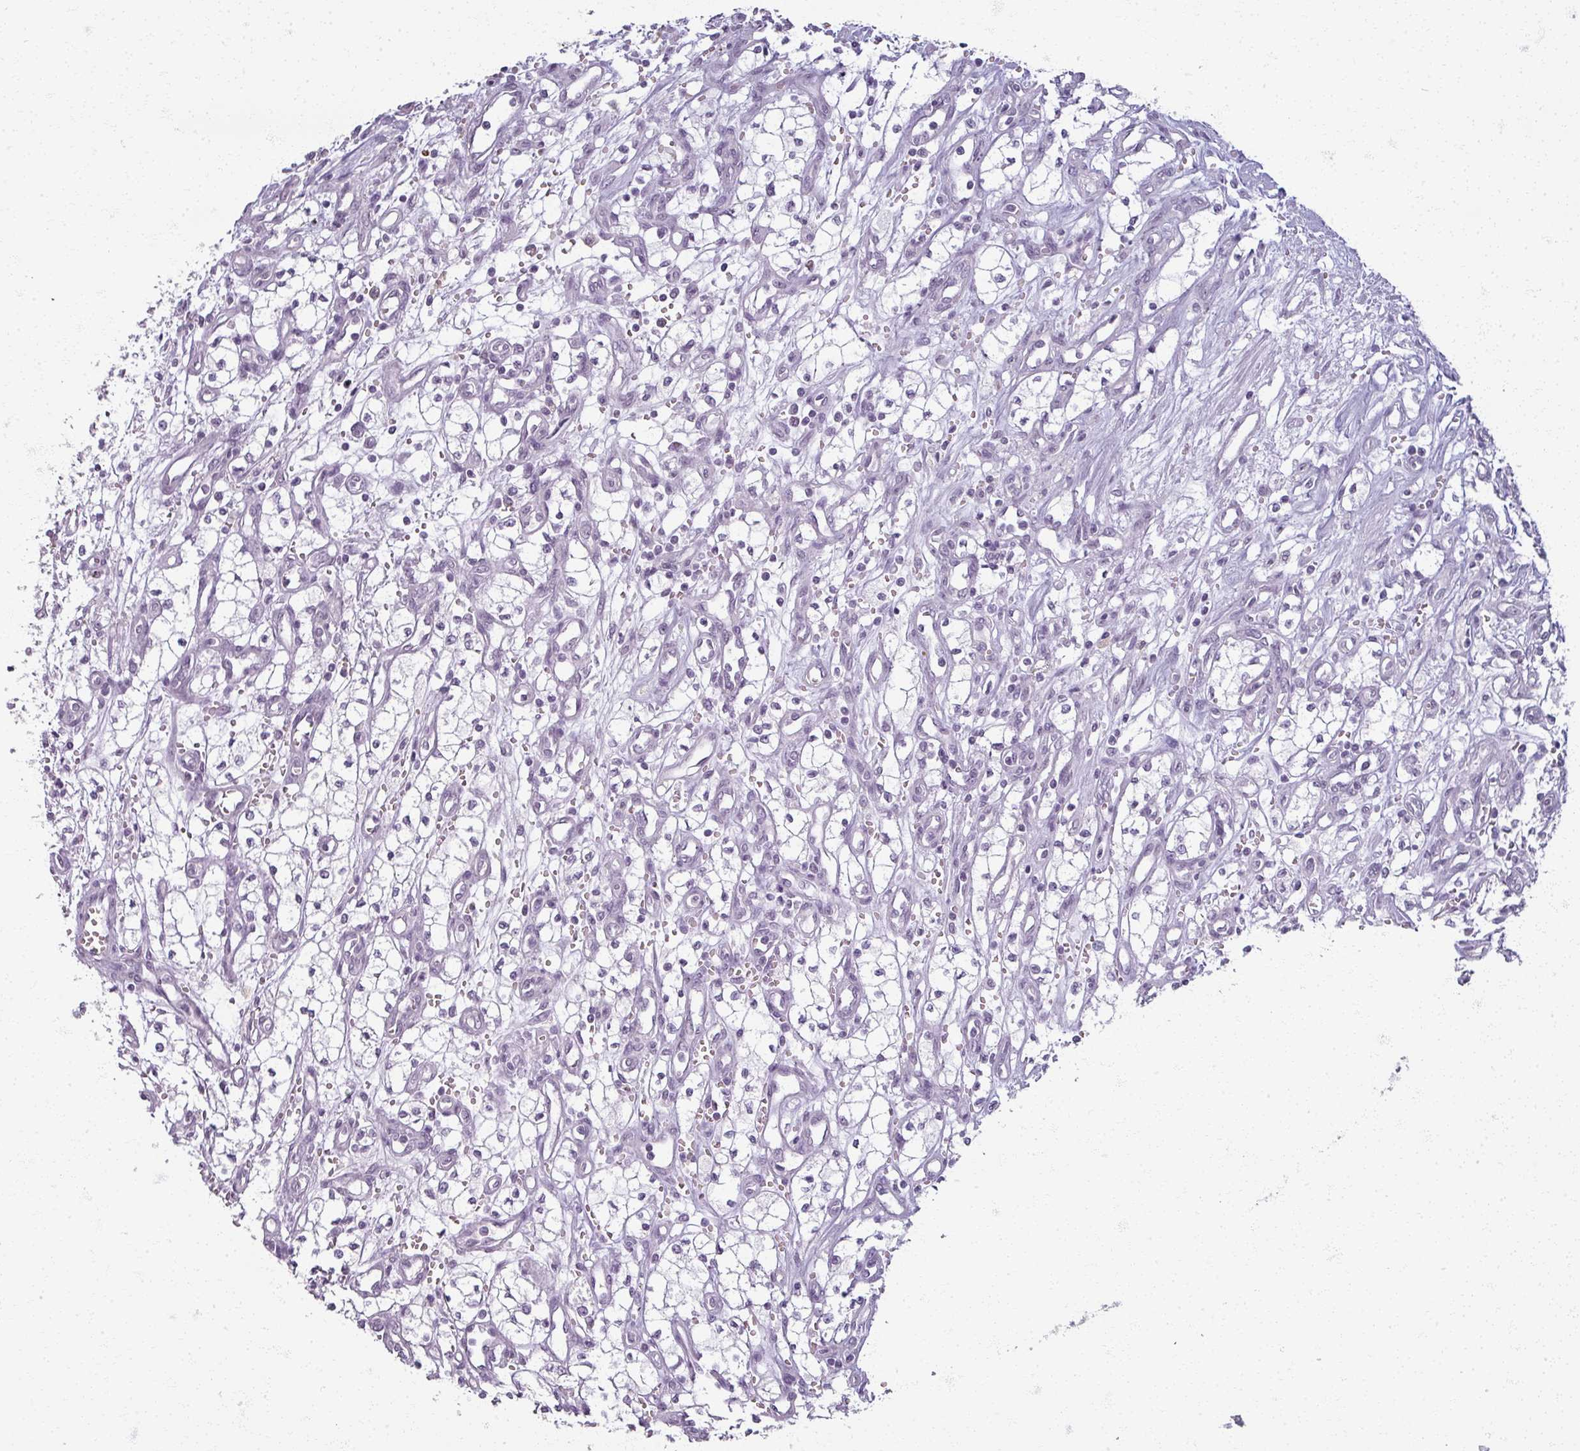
{"staining": {"intensity": "negative", "quantity": "none", "location": "none"}, "tissue": "renal cancer", "cell_type": "Tumor cells", "image_type": "cancer", "snomed": [{"axis": "morphology", "description": "Adenocarcinoma, NOS"}, {"axis": "topography", "description": "Kidney"}], "caption": "This is an IHC histopathology image of renal adenocarcinoma. There is no staining in tumor cells.", "gene": "RFPL2", "patient": {"sex": "male", "age": 59}}